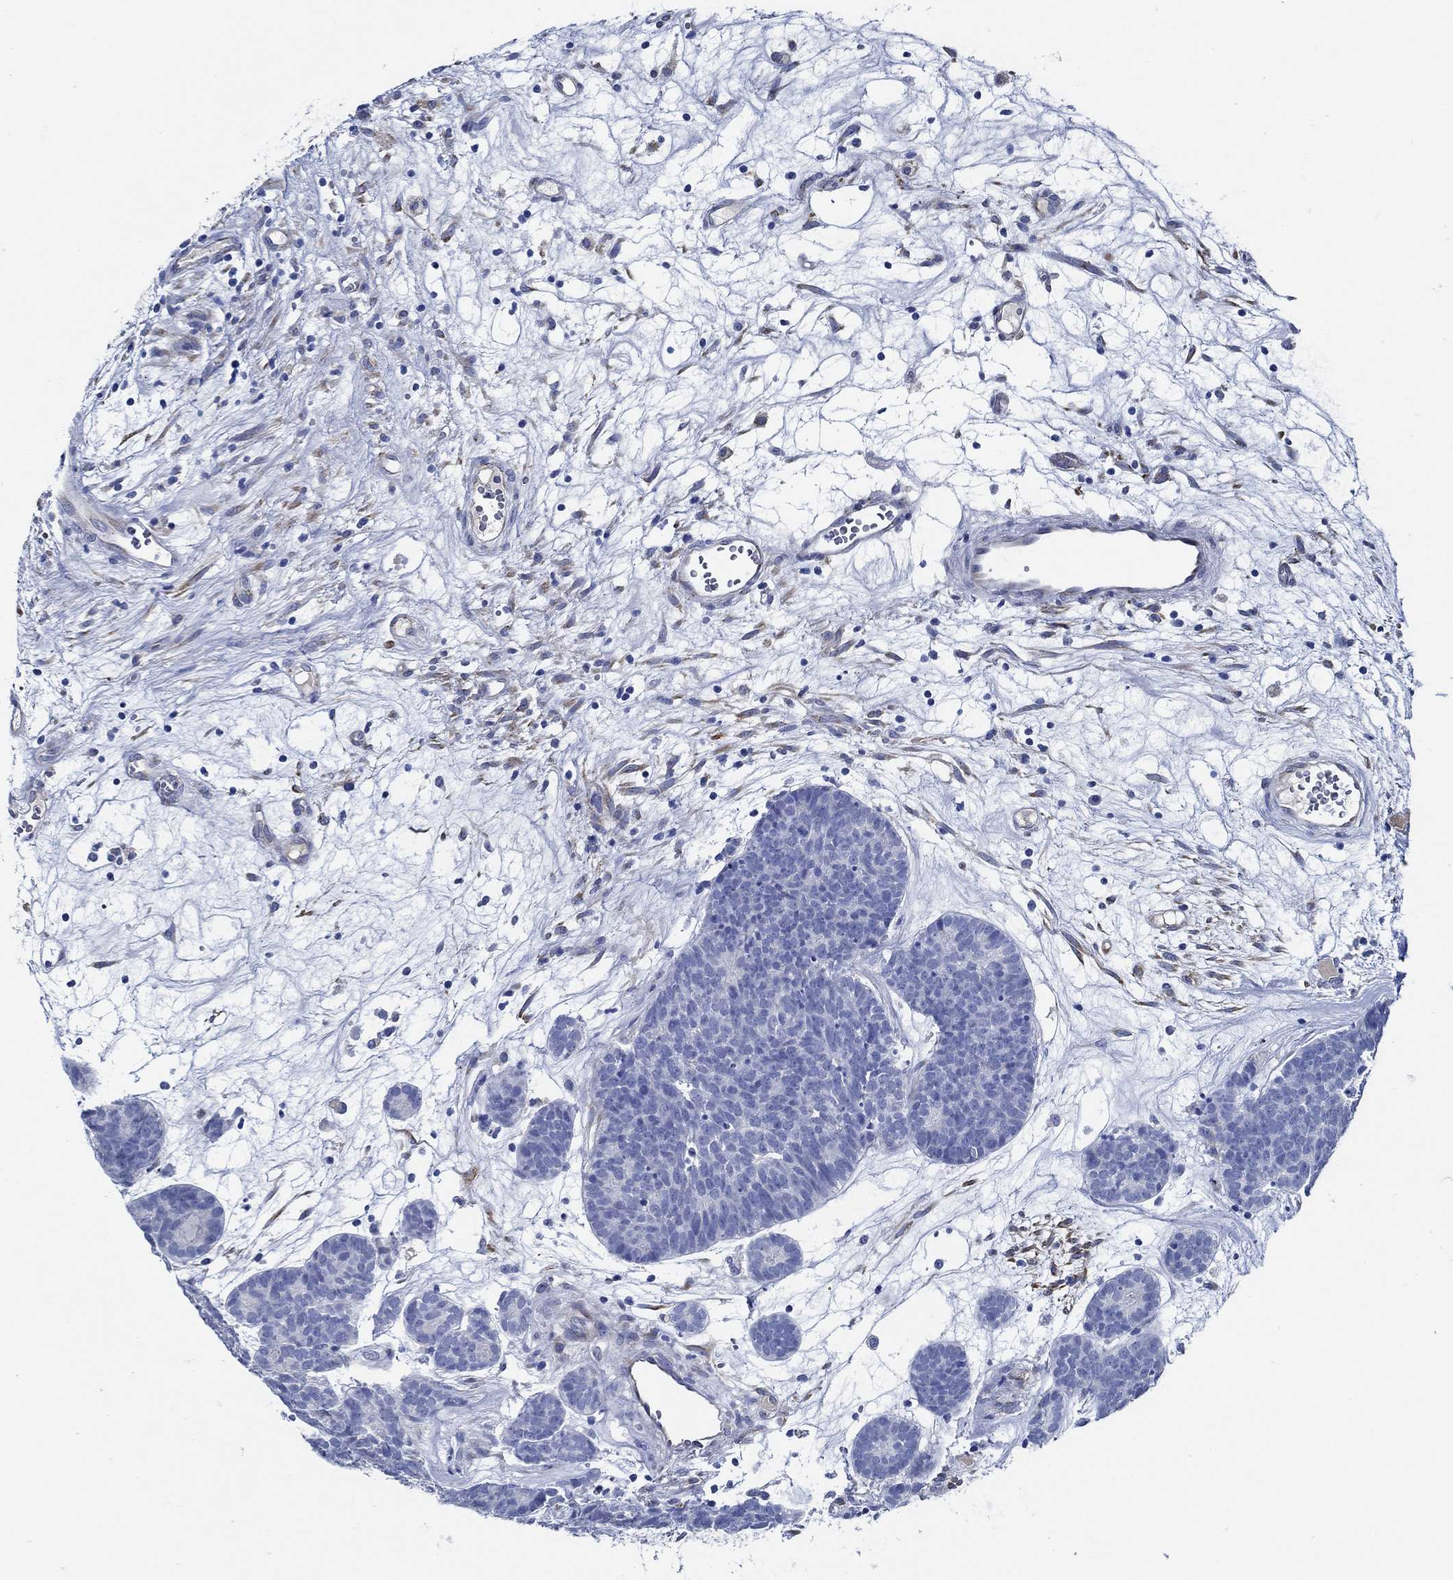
{"staining": {"intensity": "negative", "quantity": "none", "location": "none"}, "tissue": "head and neck cancer", "cell_type": "Tumor cells", "image_type": "cancer", "snomed": [{"axis": "morphology", "description": "Adenocarcinoma, NOS"}, {"axis": "topography", "description": "Head-Neck"}], "caption": "Human adenocarcinoma (head and neck) stained for a protein using IHC reveals no expression in tumor cells.", "gene": "HECW2", "patient": {"sex": "female", "age": 81}}